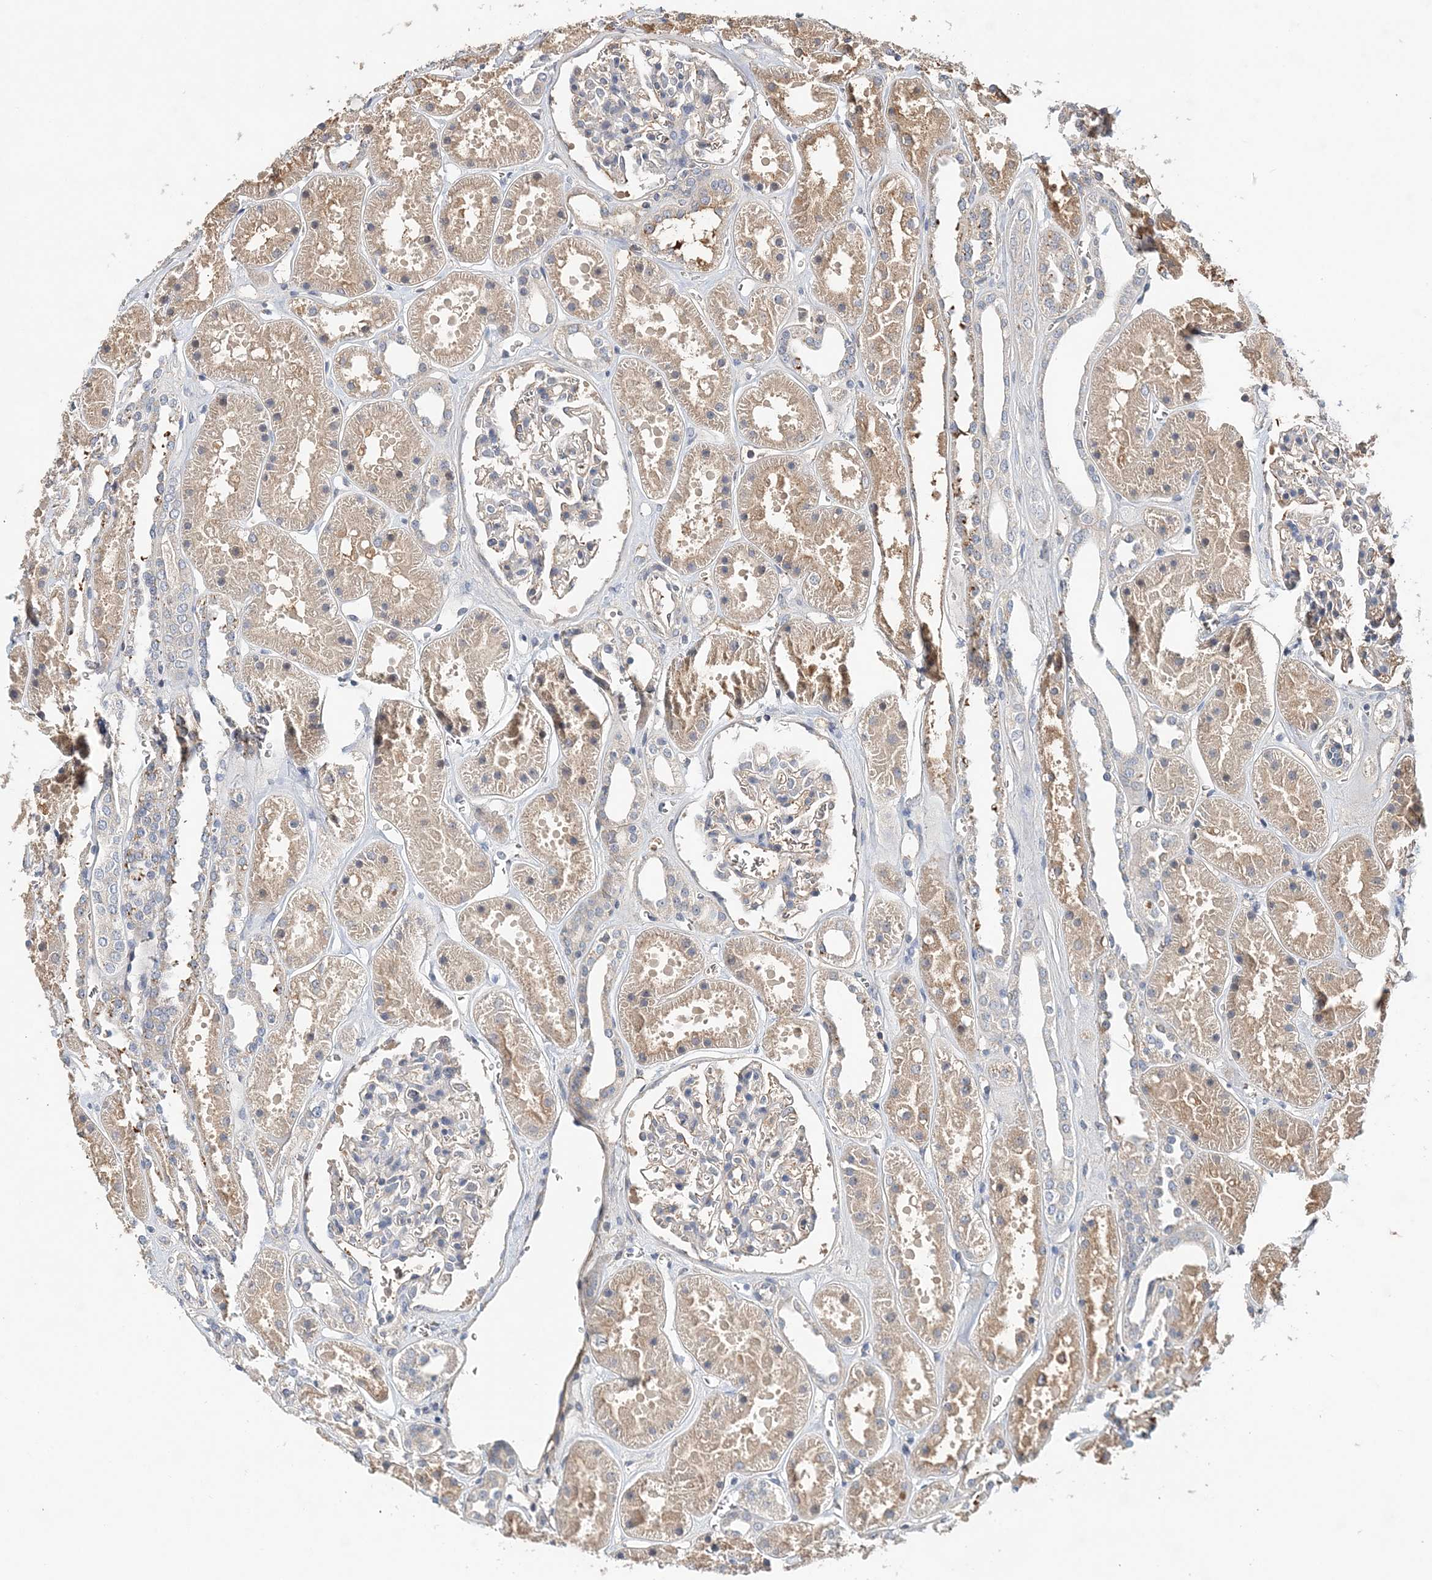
{"staining": {"intensity": "negative", "quantity": "none", "location": "none"}, "tissue": "kidney", "cell_type": "Cells in glomeruli", "image_type": "normal", "snomed": [{"axis": "morphology", "description": "Normal tissue, NOS"}, {"axis": "topography", "description": "Kidney"}], "caption": "A high-resolution photomicrograph shows IHC staining of normal kidney, which reveals no significant staining in cells in glomeruli. The staining is performed using DAB (3,3'-diaminobenzidine) brown chromogen with nuclei counter-stained in using hematoxylin.", "gene": "SYCP3", "patient": {"sex": "female", "age": 41}}